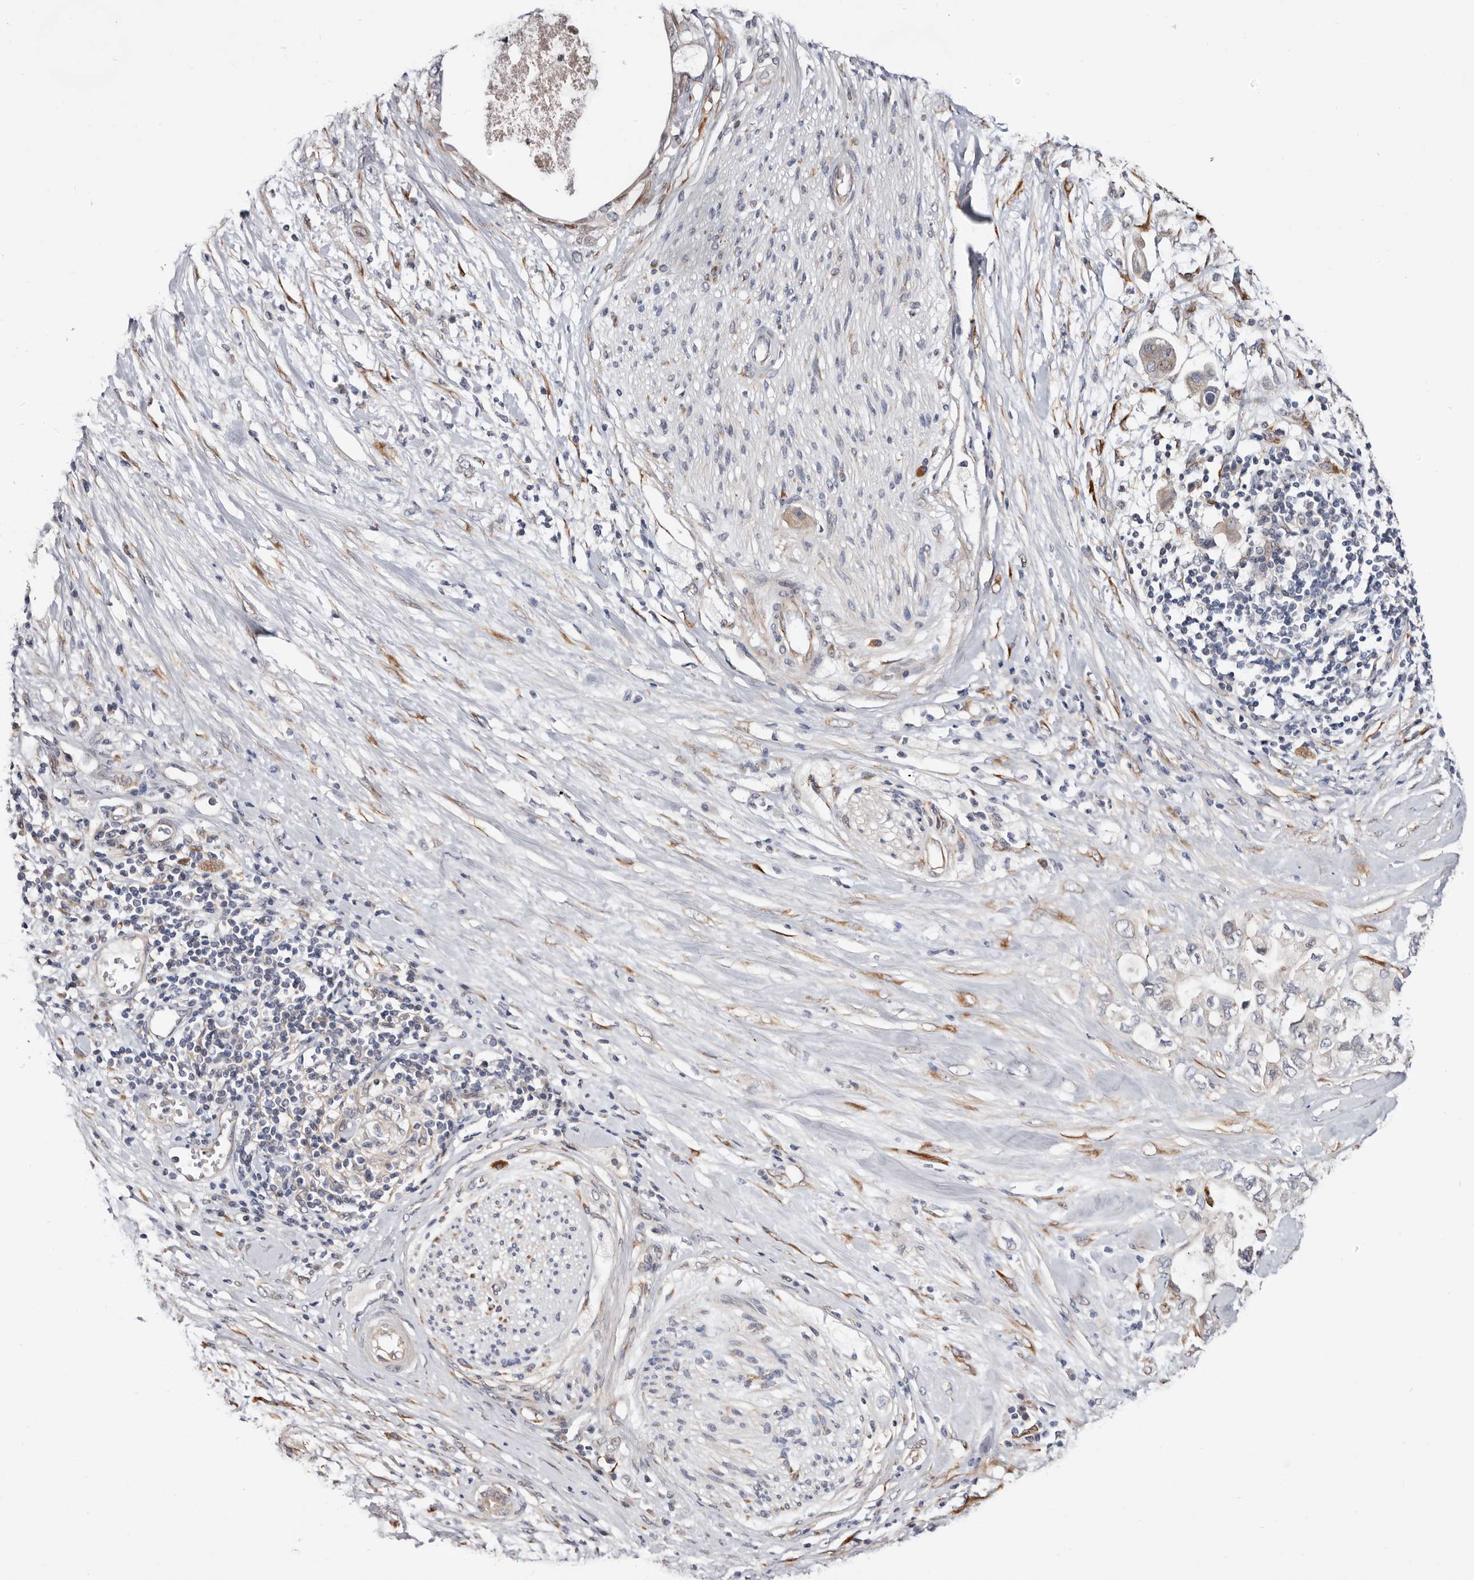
{"staining": {"intensity": "weak", "quantity": "<25%", "location": "cytoplasmic/membranous"}, "tissue": "pancreatic cancer", "cell_type": "Tumor cells", "image_type": "cancer", "snomed": [{"axis": "morphology", "description": "Adenocarcinoma, NOS"}, {"axis": "topography", "description": "Pancreas"}], "caption": "Pancreatic adenocarcinoma was stained to show a protein in brown. There is no significant staining in tumor cells. (DAB IHC visualized using brightfield microscopy, high magnification).", "gene": "USH1C", "patient": {"sex": "female", "age": 56}}